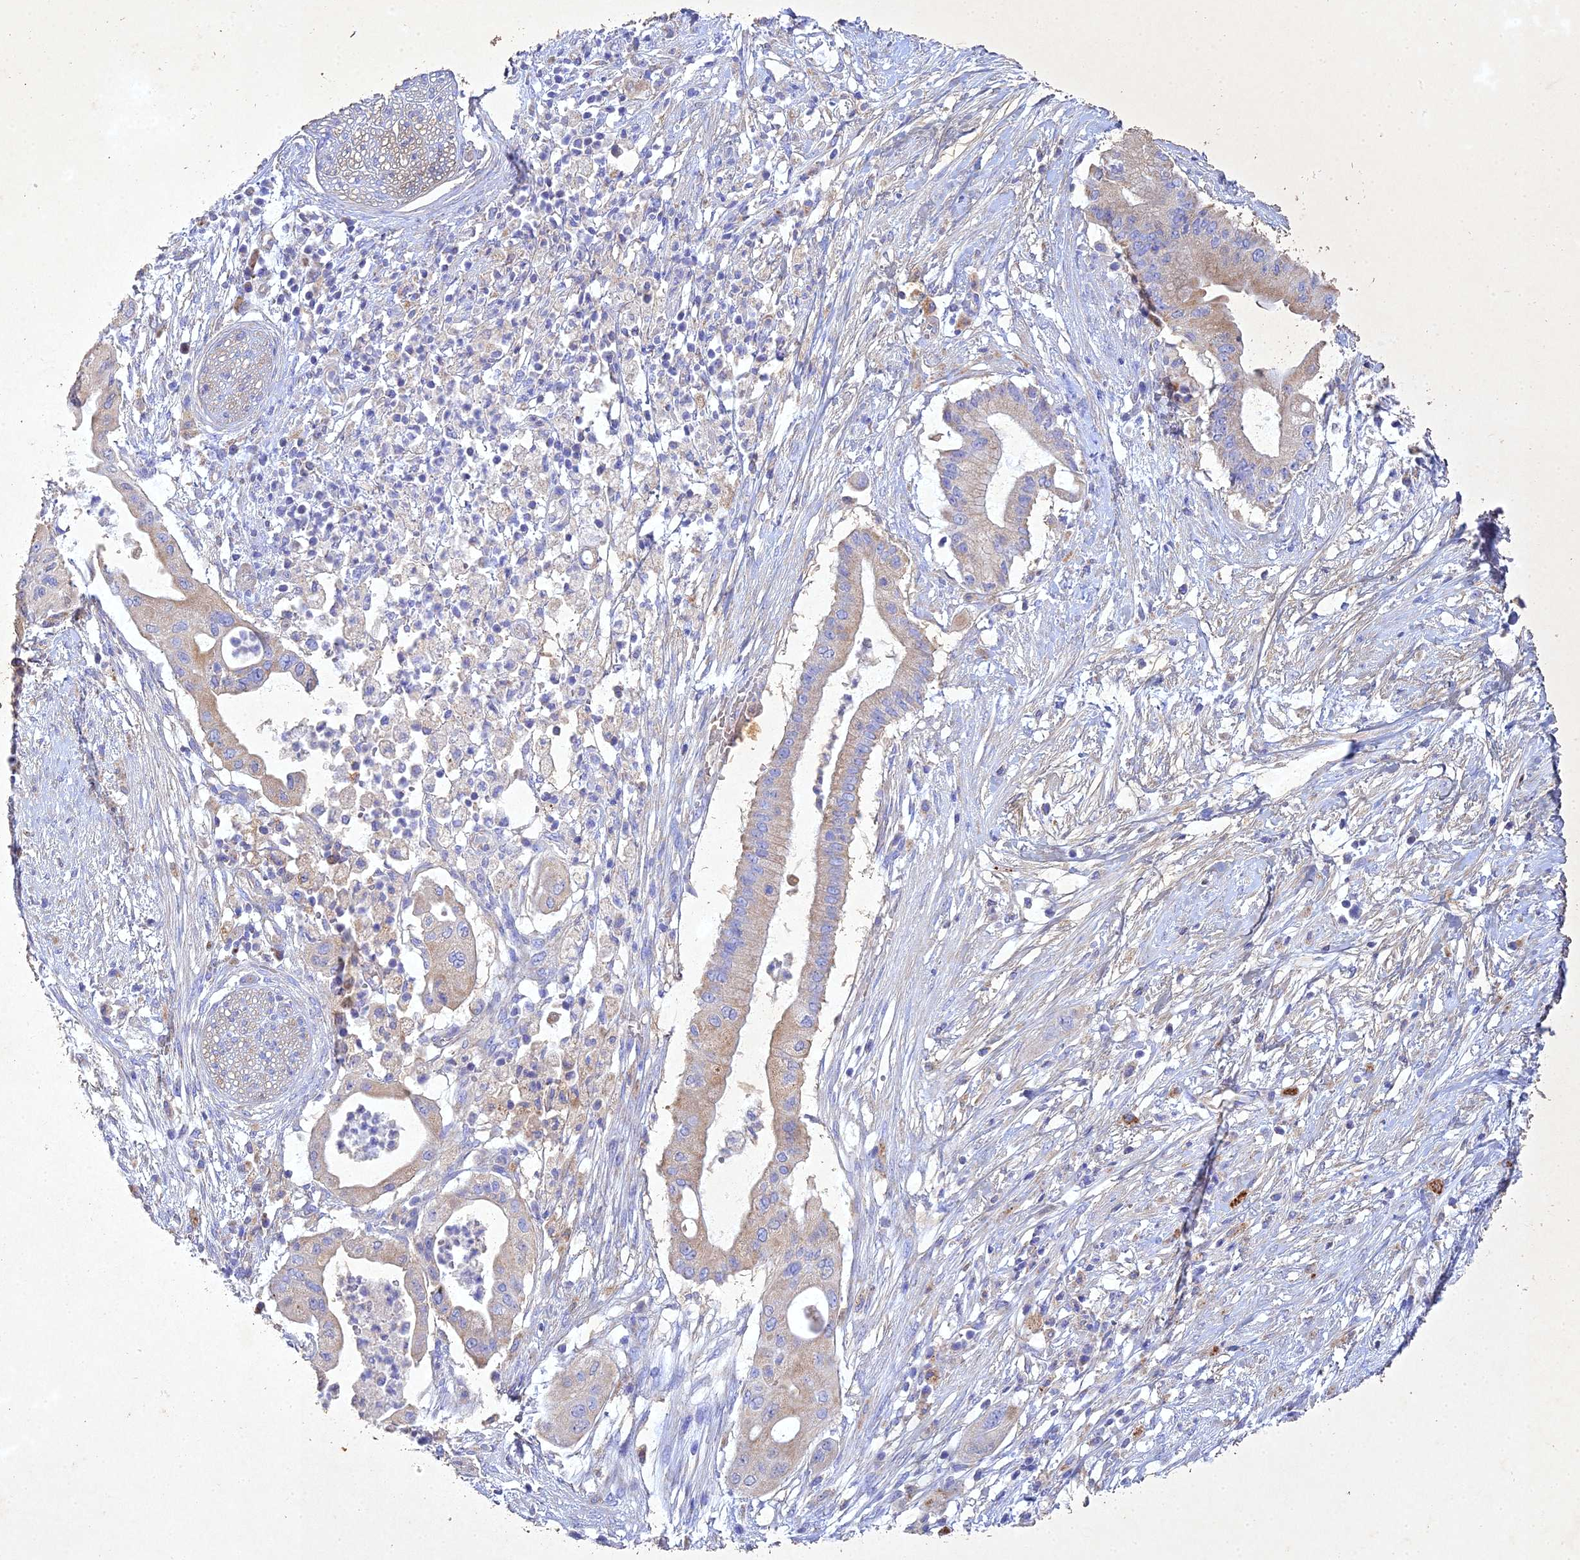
{"staining": {"intensity": "weak", "quantity": "25%-75%", "location": "cytoplasmic/membranous"}, "tissue": "pancreatic cancer", "cell_type": "Tumor cells", "image_type": "cancer", "snomed": [{"axis": "morphology", "description": "Adenocarcinoma, NOS"}, {"axis": "topography", "description": "Pancreas"}], "caption": "Immunohistochemical staining of pancreatic adenocarcinoma demonstrates low levels of weak cytoplasmic/membranous expression in about 25%-75% of tumor cells.", "gene": "NDUFV1", "patient": {"sex": "male", "age": 68}}